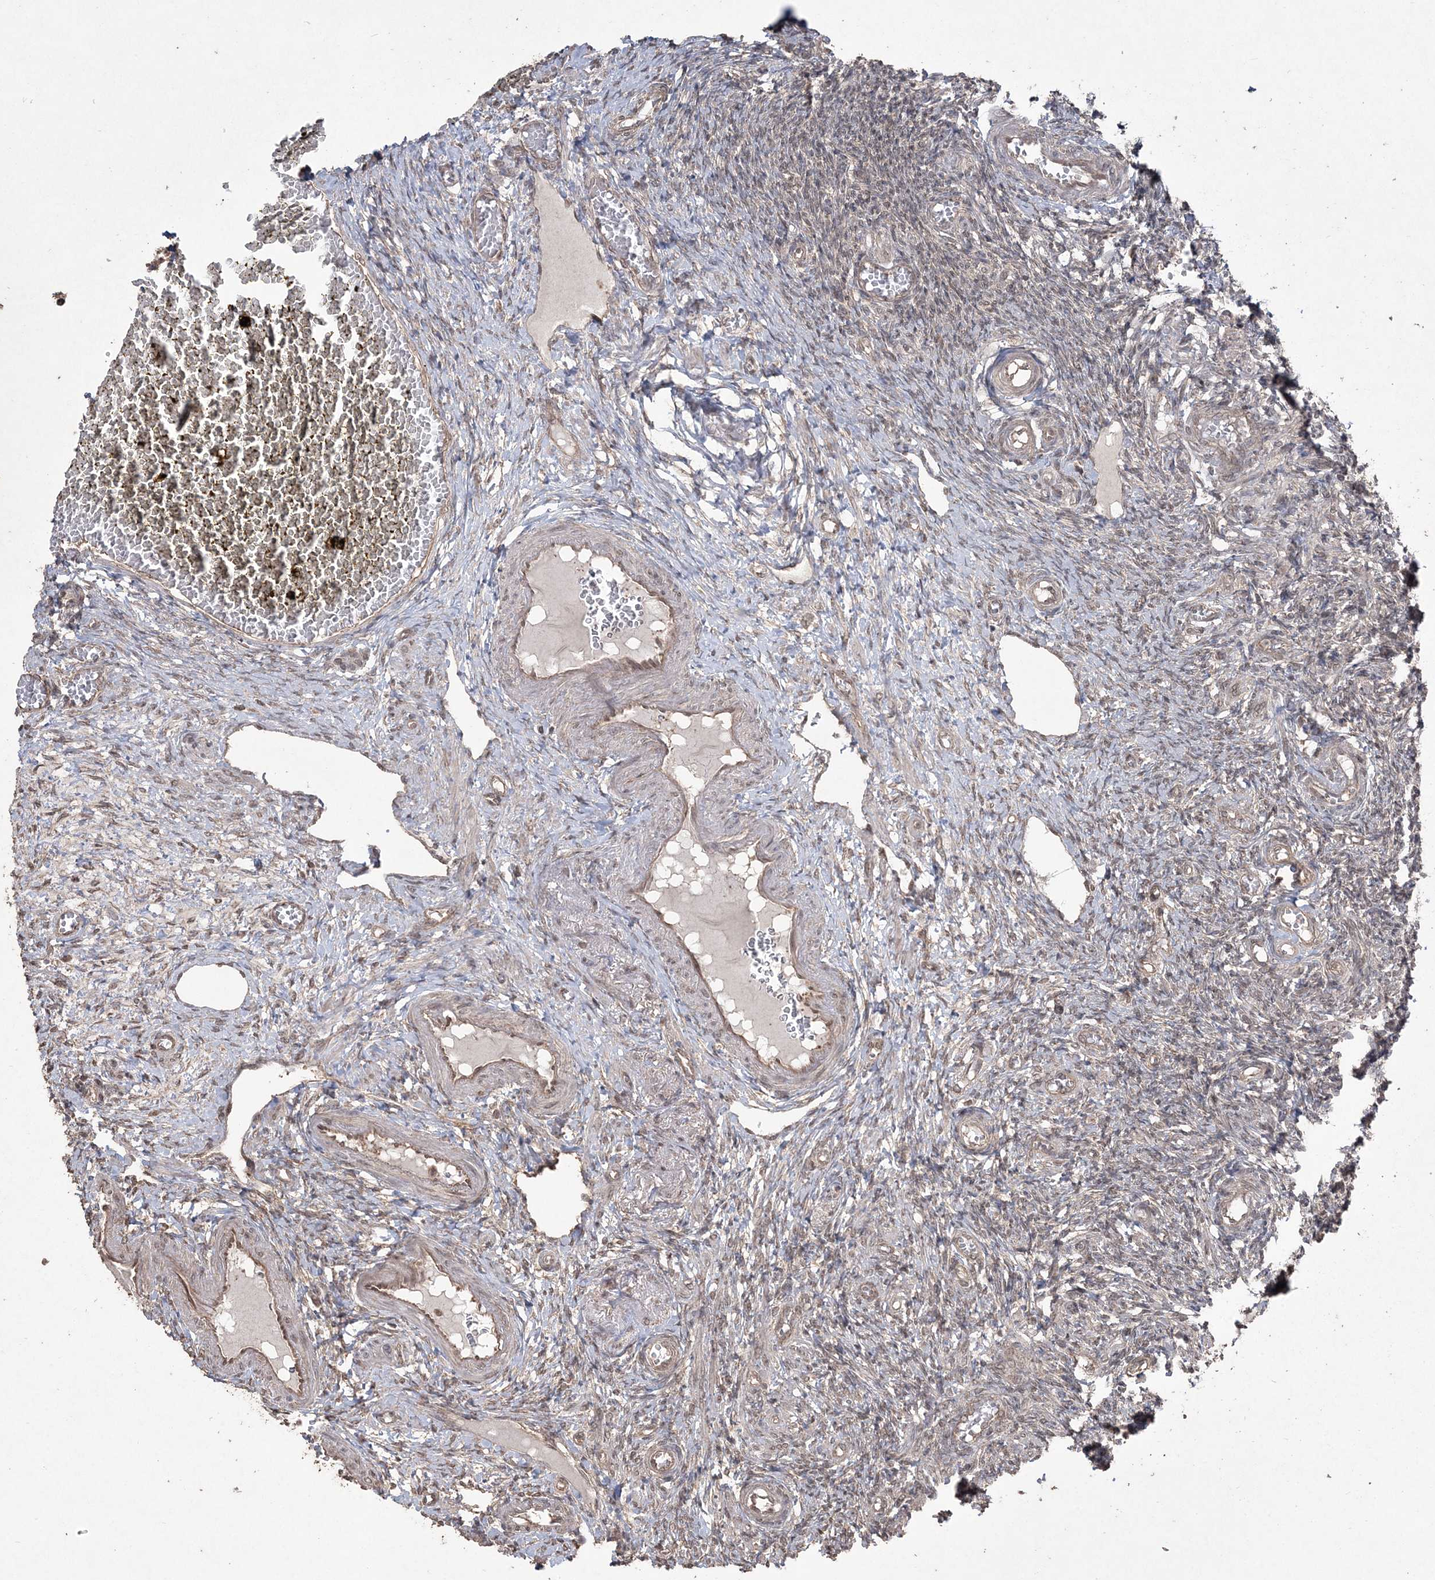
{"staining": {"intensity": "negative", "quantity": "none", "location": "none"}, "tissue": "ovary", "cell_type": "Ovarian stroma cells", "image_type": "normal", "snomed": [{"axis": "morphology", "description": "Normal tissue, NOS"}, {"axis": "topography", "description": "Ovary"}], "caption": "DAB (3,3'-diaminobenzidine) immunohistochemical staining of benign ovary shows no significant staining in ovarian stroma cells.", "gene": "EHHADH", "patient": {"sex": "female", "age": 27}}